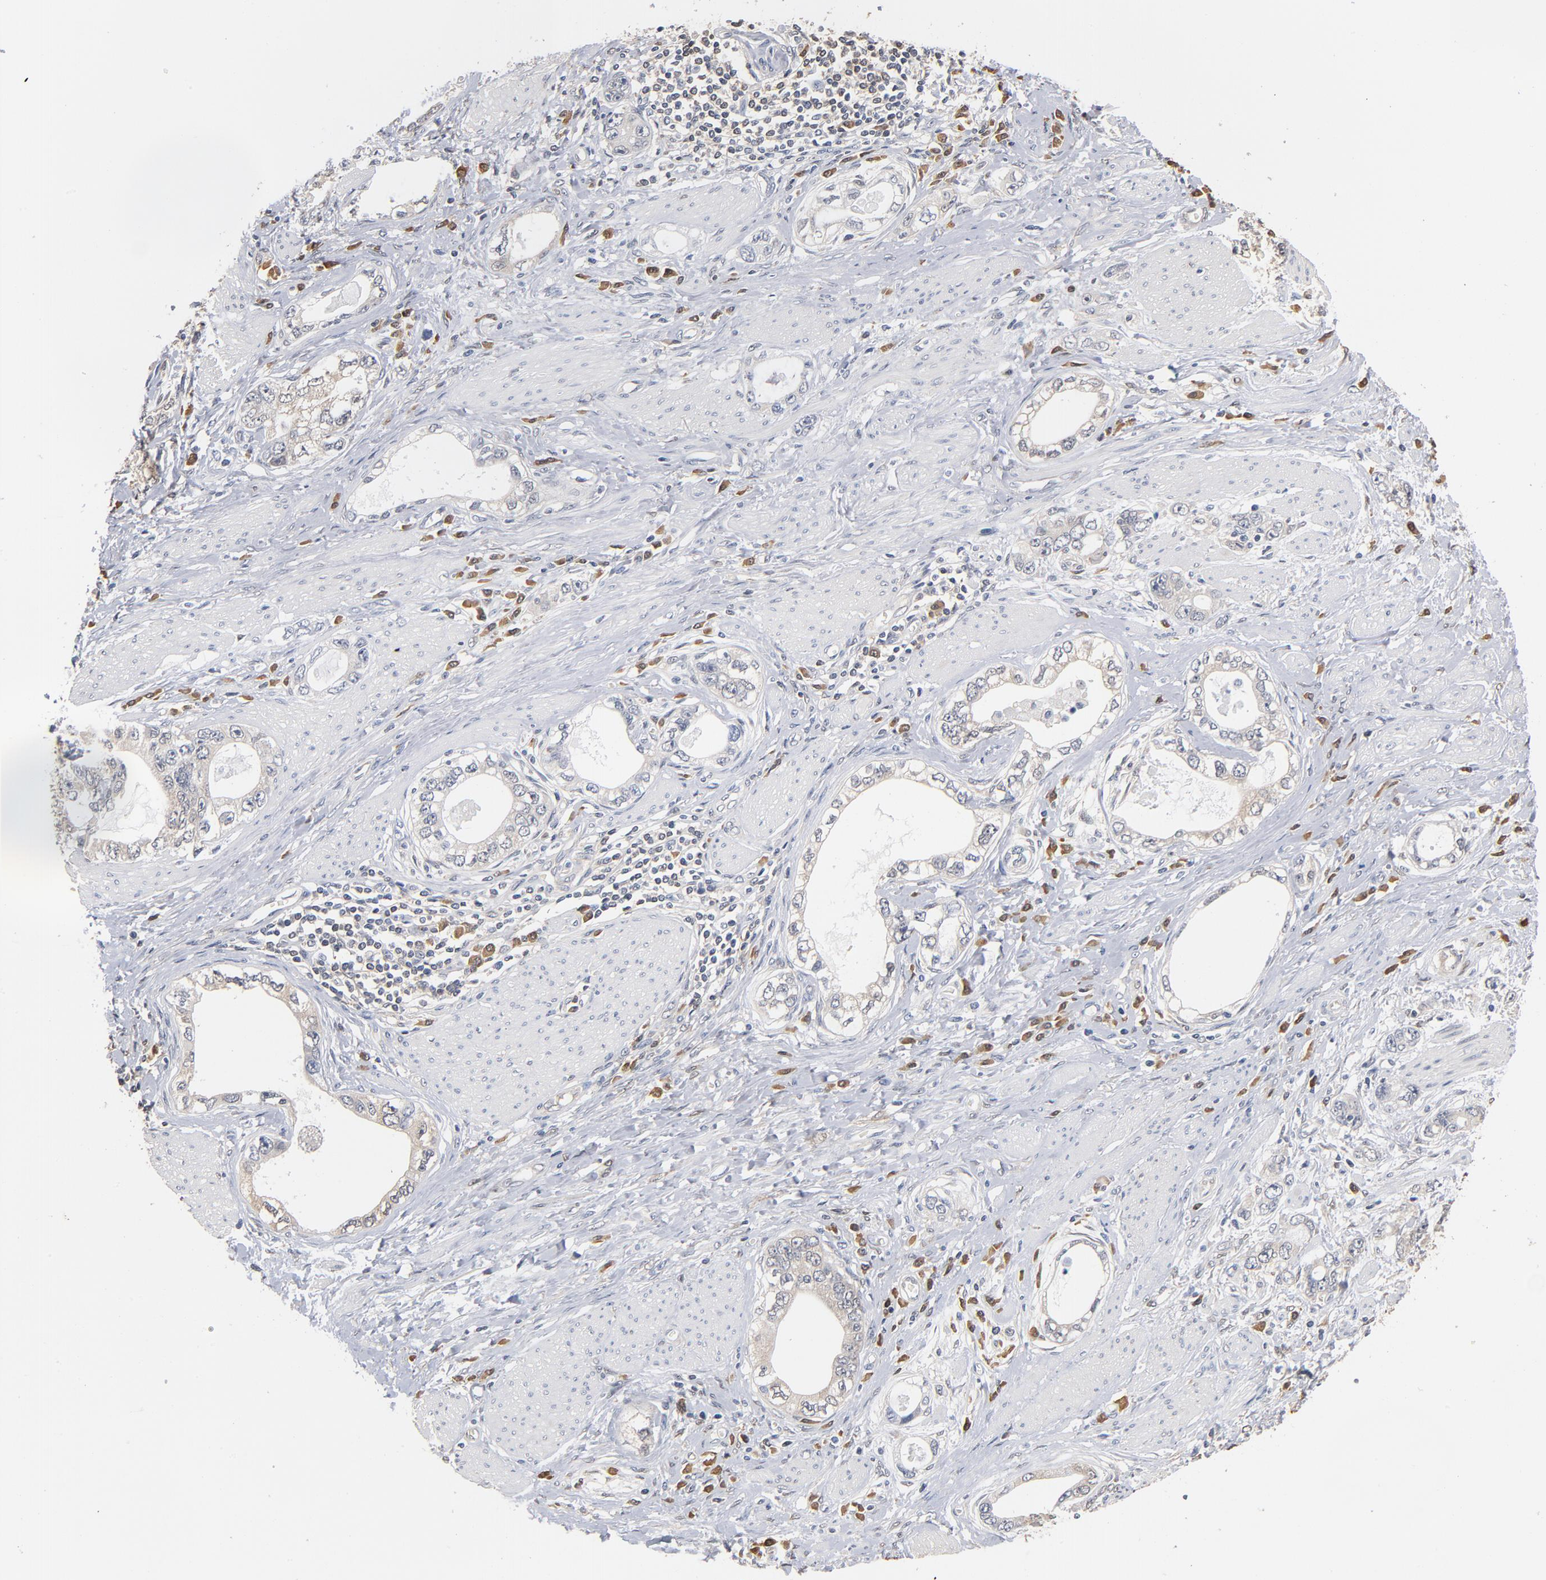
{"staining": {"intensity": "weak", "quantity": "25%-75%", "location": "cytoplasmic/membranous"}, "tissue": "stomach cancer", "cell_type": "Tumor cells", "image_type": "cancer", "snomed": [{"axis": "morphology", "description": "Adenocarcinoma, NOS"}, {"axis": "topography", "description": "Stomach, lower"}], "caption": "Human stomach adenocarcinoma stained for a protein (brown) shows weak cytoplasmic/membranous positive staining in about 25%-75% of tumor cells.", "gene": "MIF", "patient": {"sex": "female", "age": 93}}